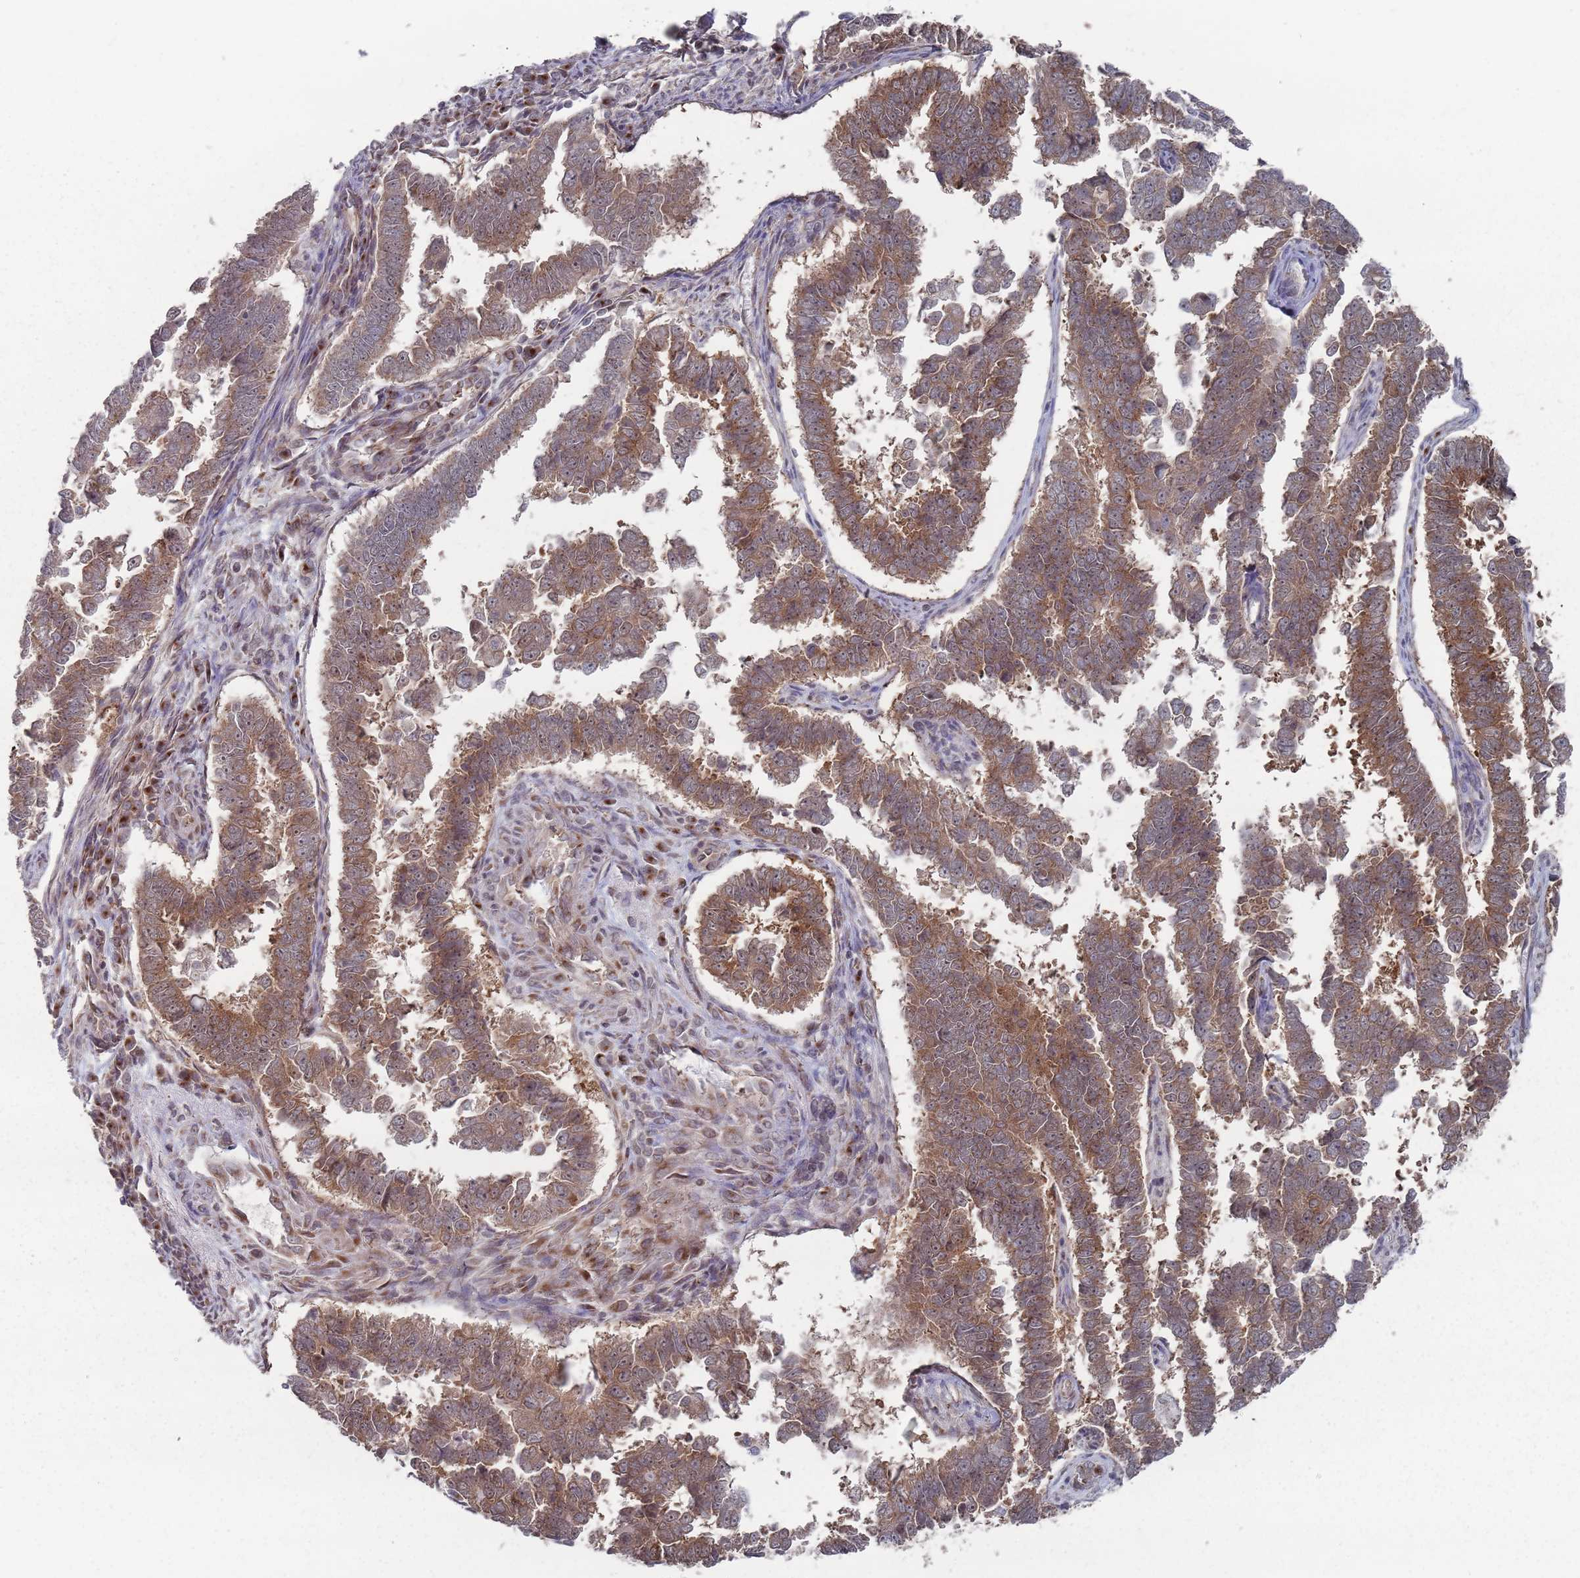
{"staining": {"intensity": "moderate", "quantity": ">75%", "location": "cytoplasmic/membranous"}, "tissue": "endometrial cancer", "cell_type": "Tumor cells", "image_type": "cancer", "snomed": [{"axis": "morphology", "description": "Adenocarcinoma, NOS"}, {"axis": "topography", "description": "Endometrium"}], "caption": "IHC micrograph of adenocarcinoma (endometrial) stained for a protein (brown), which displays medium levels of moderate cytoplasmic/membranous expression in about >75% of tumor cells.", "gene": "FMO4", "patient": {"sex": "female", "age": 75}}